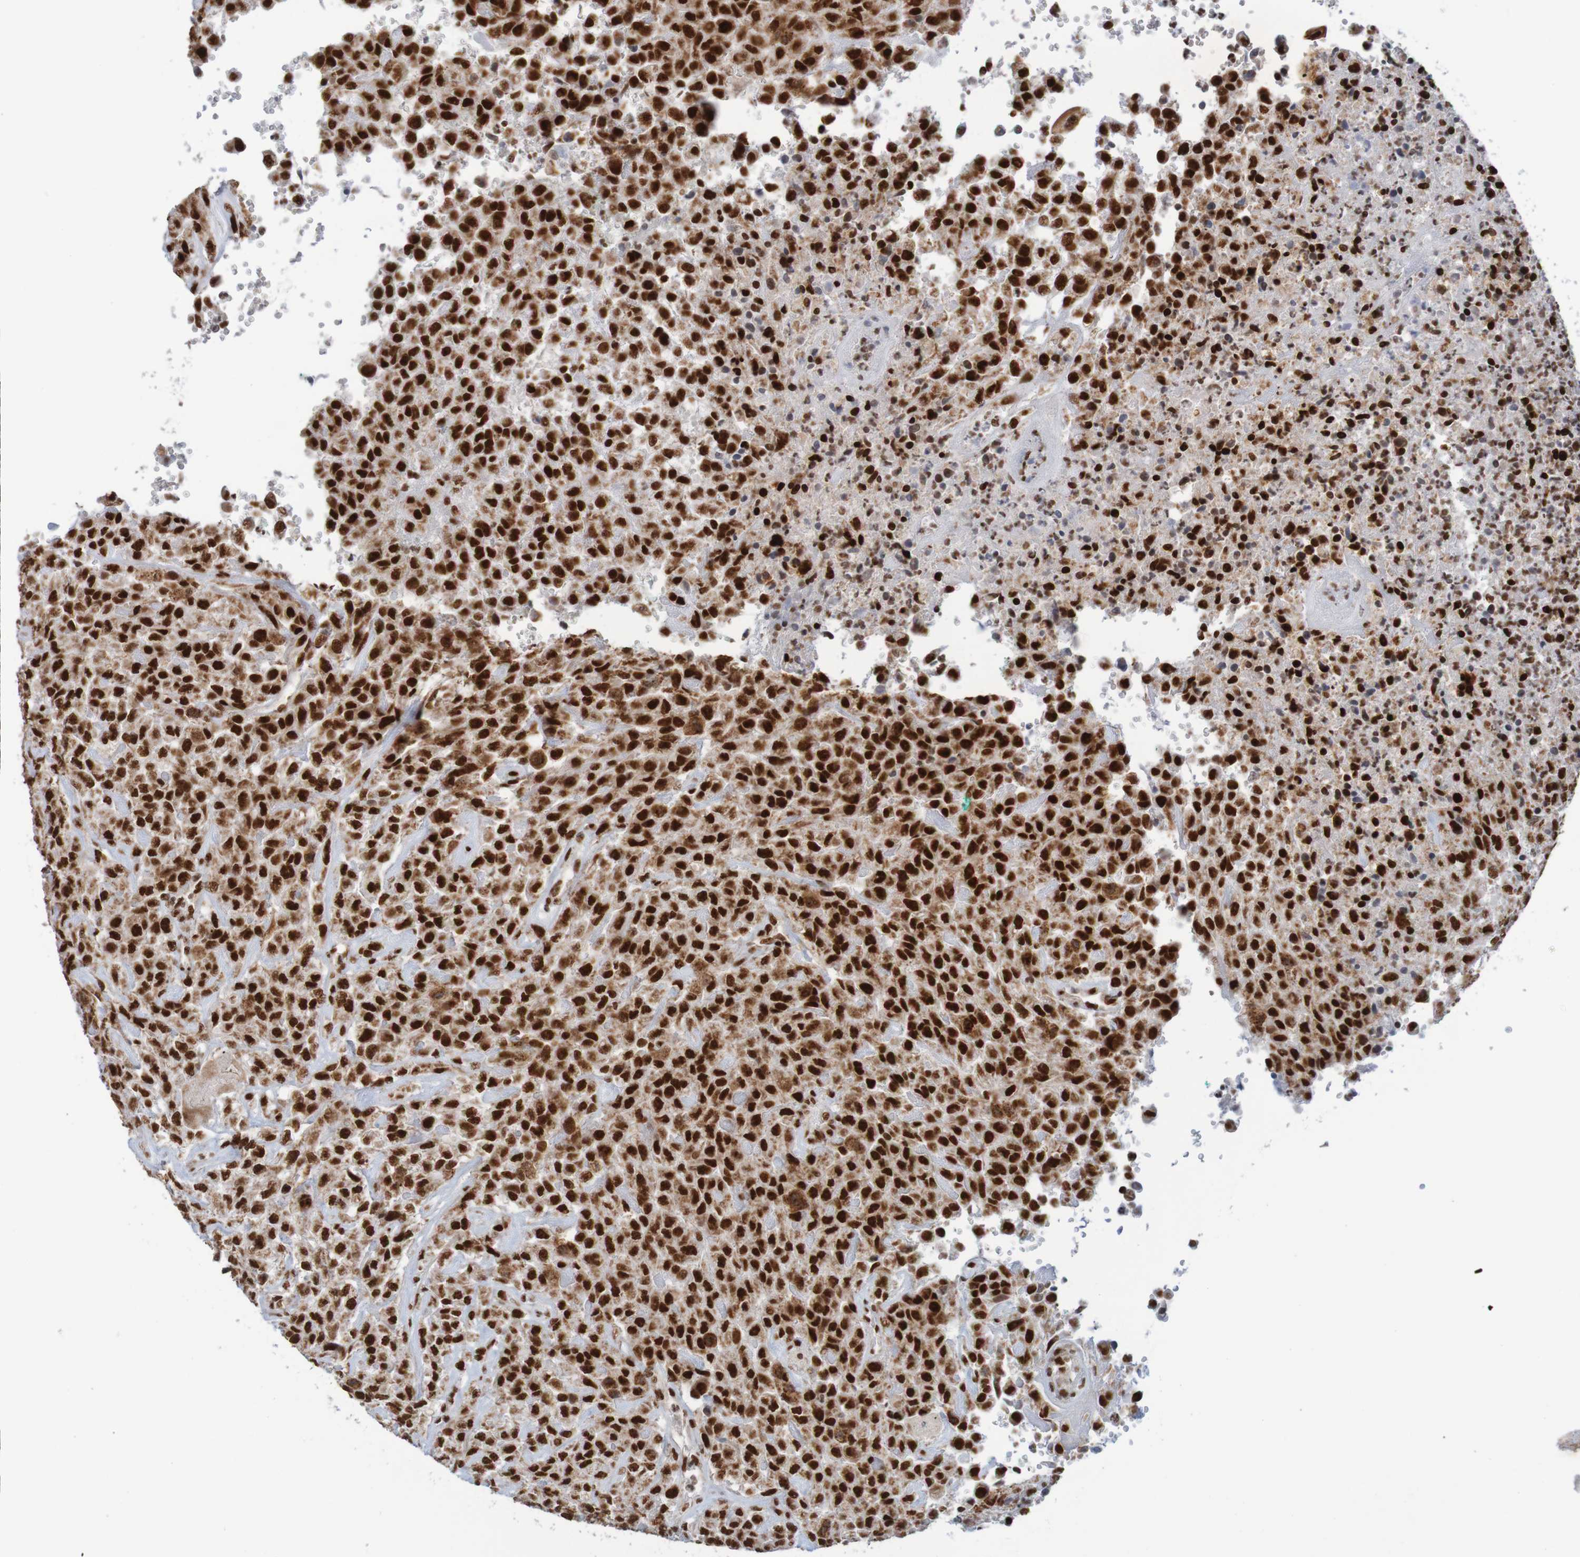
{"staining": {"intensity": "strong", "quantity": ">75%", "location": "nuclear"}, "tissue": "urothelial cancer", "cell_type": "Tumor cells", "image_type": "cancer", "snomed": [{"axis": "morphology", "description": "Urothelial carcinoma, High grade"}, {"axis": "topography", "description": "Urinary bladder"}], "caption": "Strong nuclear staining for a protein is appreciated in about >75% of tumor cells of urothelial cancer using immunohistochemistry (IHC).", "gene": "THRAP3", "patient": {"sex": "male", "age": 46}}